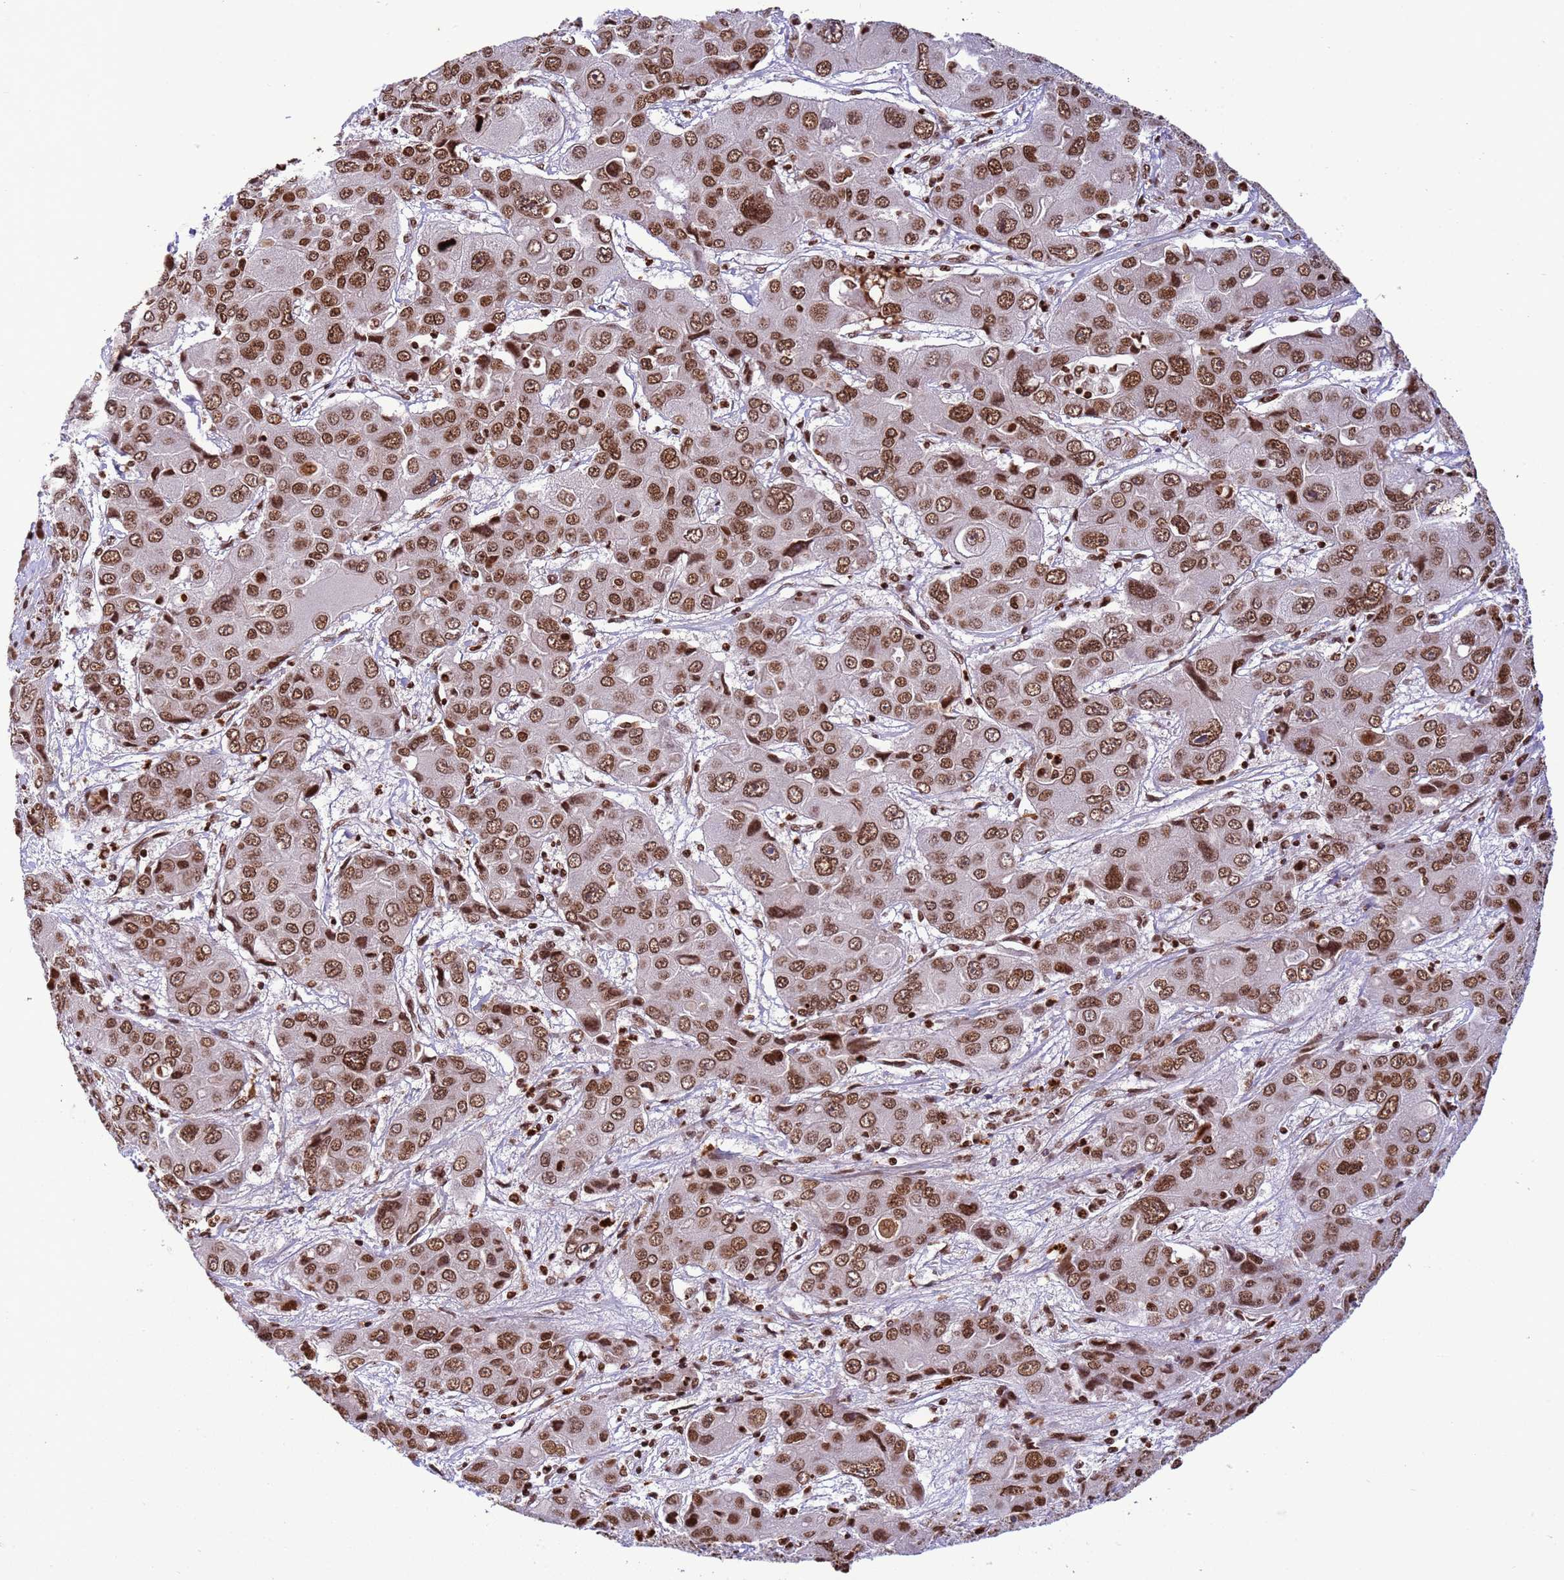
{"staining": {"intensity": "strong", "quantity": ">75%", "location": "nuclear"}, "tissue": "liver cancer", "cell_type": "Tumor cells", "image_type": "cancer", "snomed": [{"axis": "morphology", "description": "Cholangiocarcinoma"}, {"axis": "topography", "description": "Liver"}], "caption": "Immunohistochemistry (IHC) photomicrograph of liver cancer stained for a protein (brown), which exhibits high levels of strong nuclear expression in approximately >75% of tumor cells.", "gene": "H3-3B", "patient": {"sex": "male", "age": 67}}